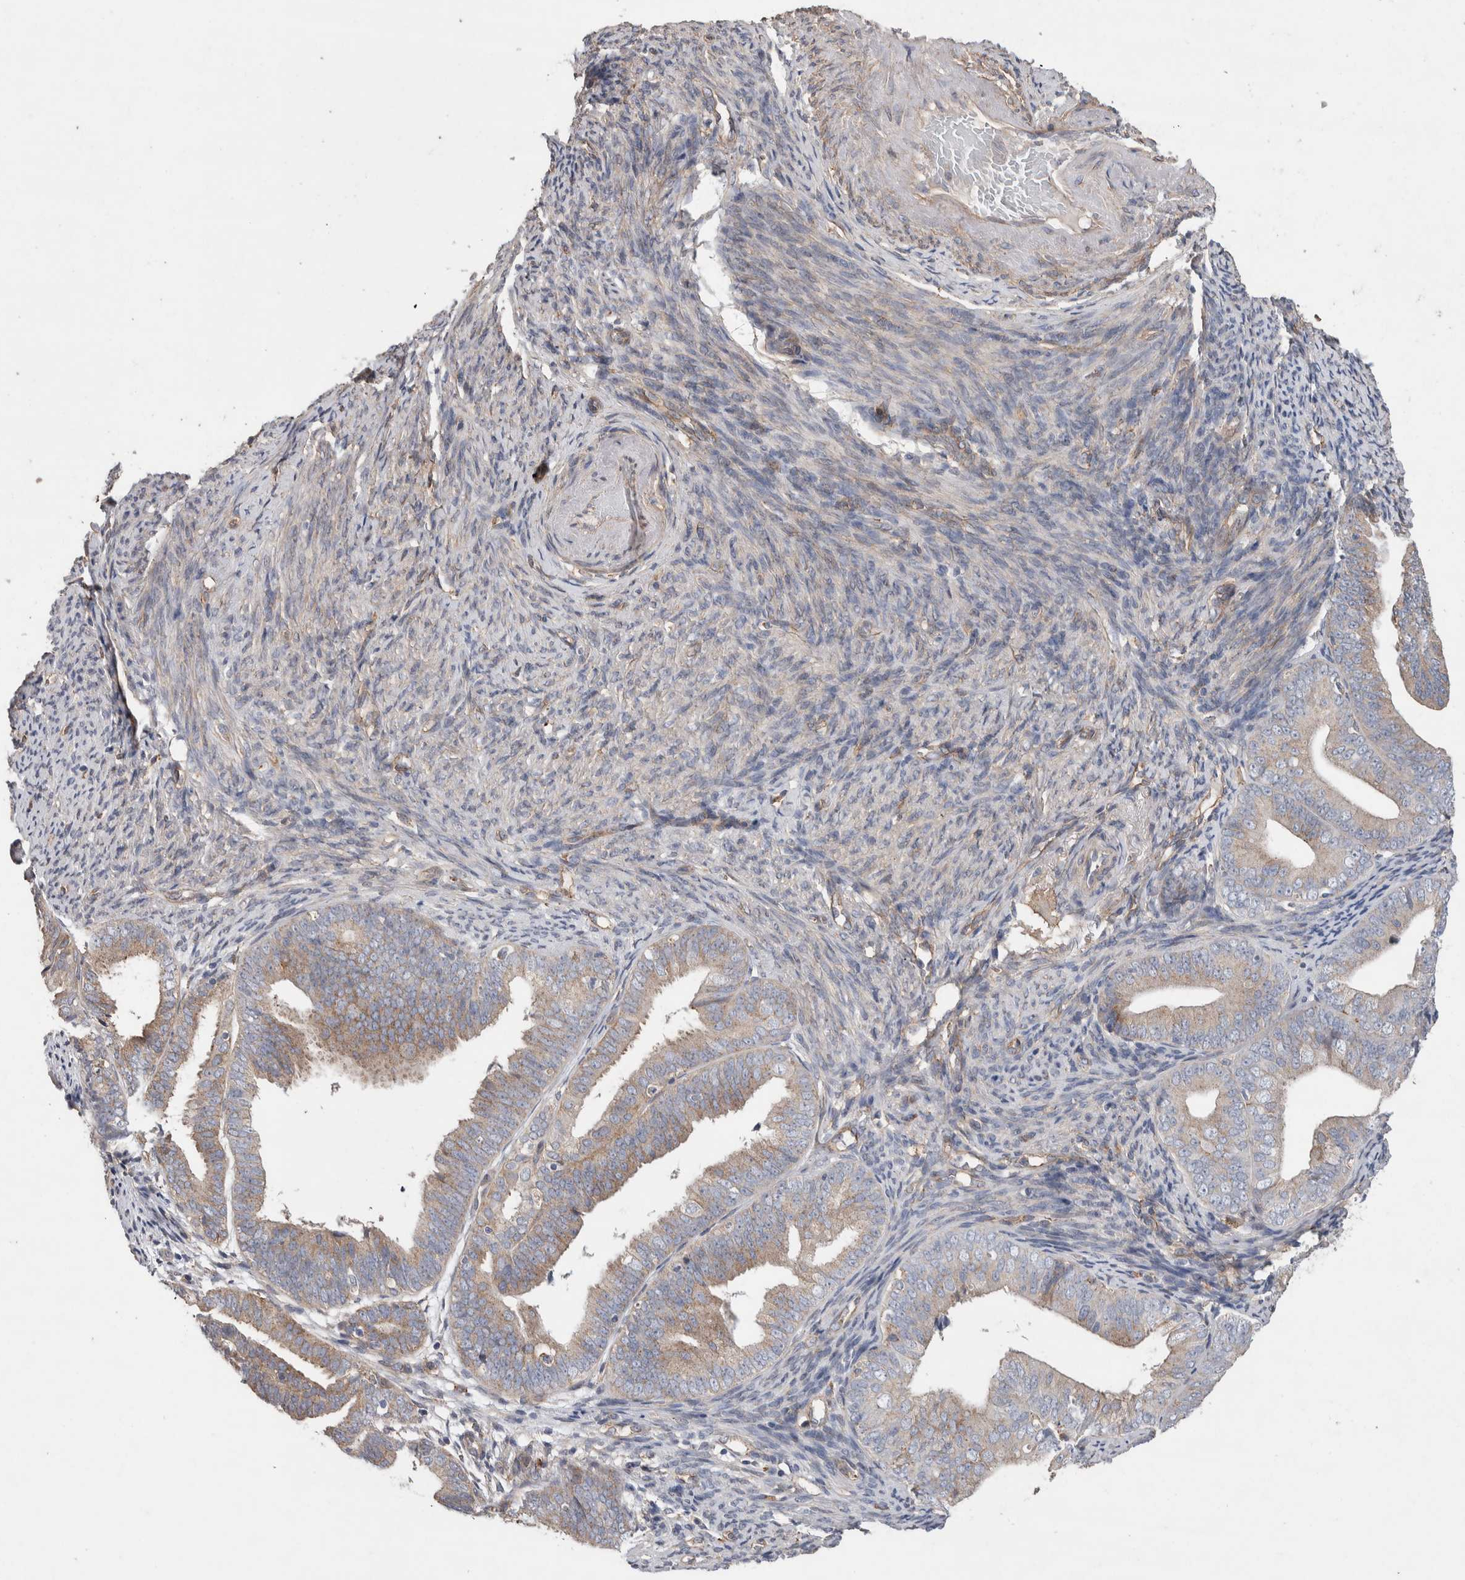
{"staining": {"intensity": "weak", "quantity": "25%-75%", "location": "cytoplasmic/membranous"}, "tissue": "endometrial cancer", "cell_type": "Tumor cells", "image_type": "cancer", "snomed": [{"axis": "morphology", "description": "Adenocarcinoma, NOS"}, {"axis": "topography", "description": "Endometrium"}], "caption": "Weak cytoplasmic/membranous protein expression is identified in about 25%-75% of tumor cells in adenocarcinoma (endometrial). The staining is performed using DAB (3,3'-diaminobenzidine) brown chromogen to label protein expression. The nuclei are counter-stained blue using hematoxylin.", "gene": "GCNA", "patient": {"sex": "female", "age": 63}}